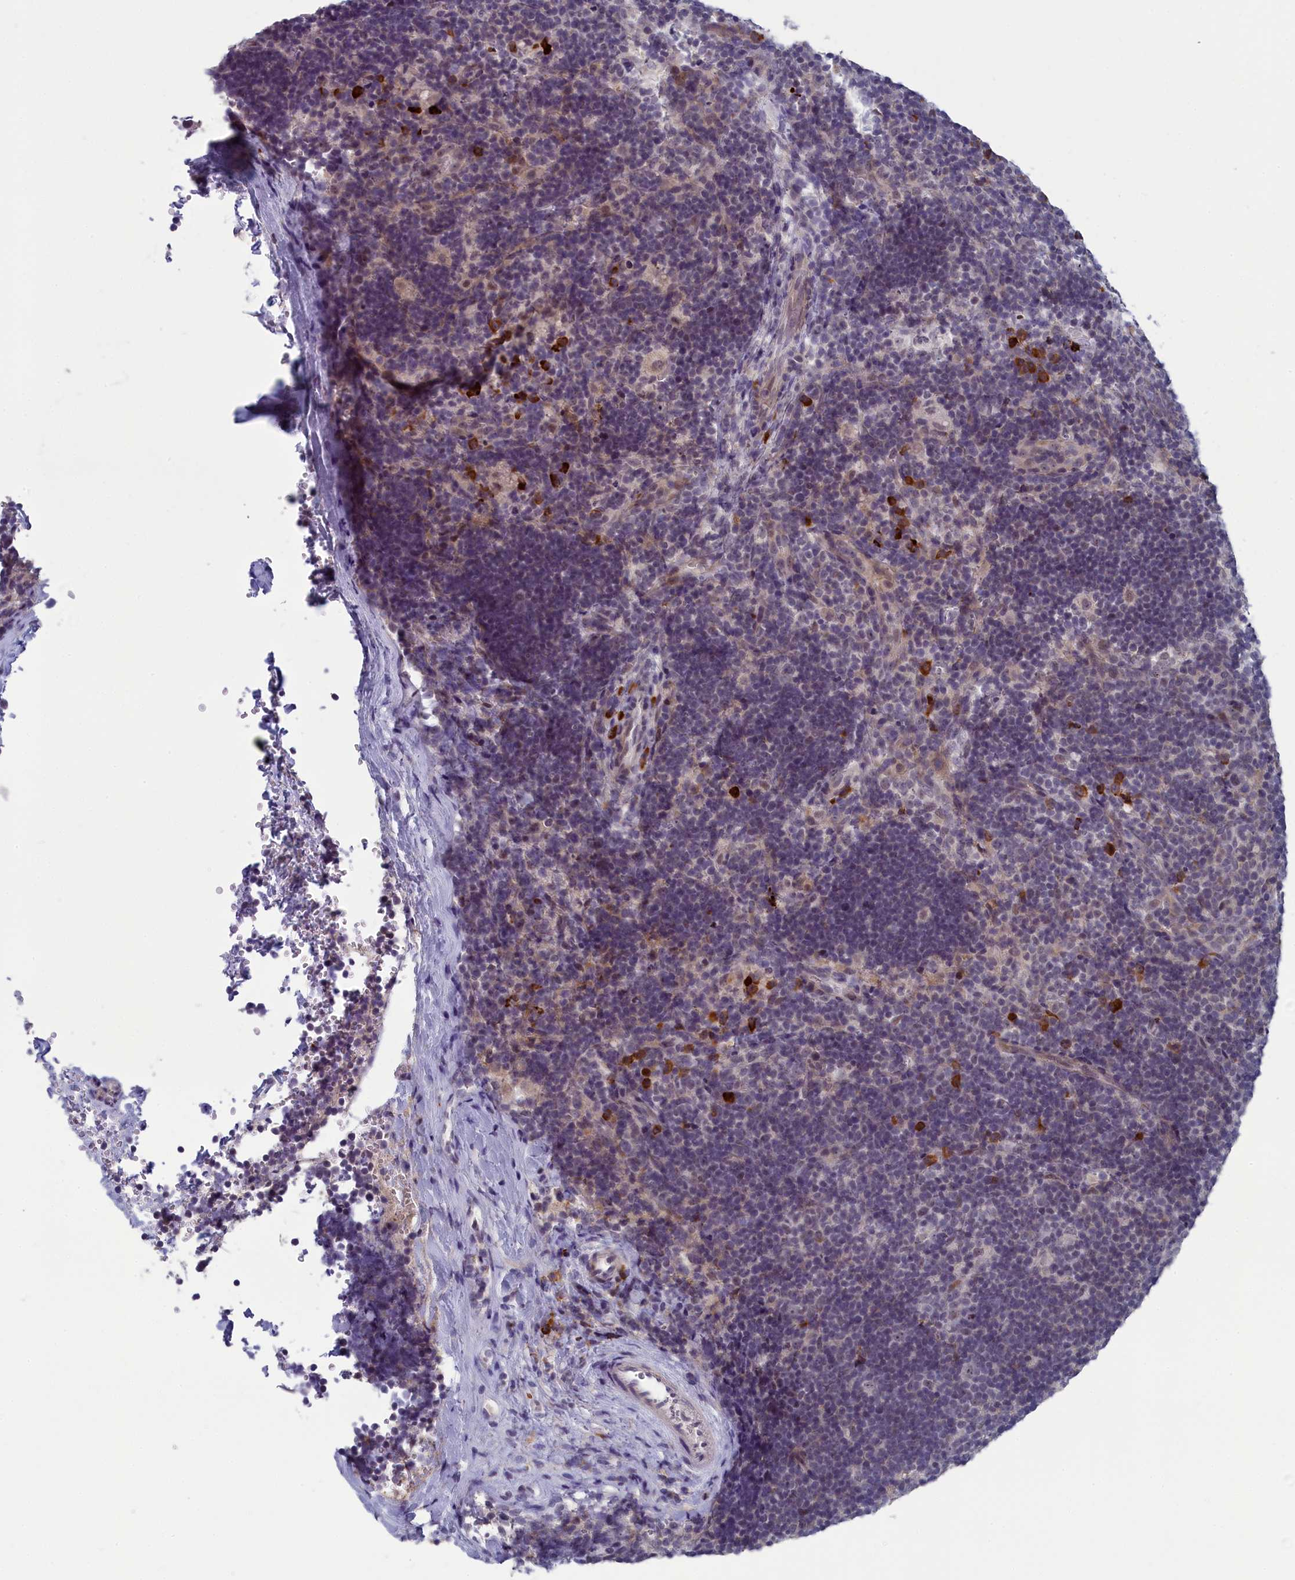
{"staining": {"intensity": "weak", "quantity": "25%-75%", "location": "cytoplasmic/membranous"}, "tissue": "lymphoma", "cell_type": "Tumor cells", "image_type": "cancer", "snomed": [{"axis": "morphology", "description": "Hodgkin's disease, NOS"}, {"axis": "topography", "description": "Lymph node"}], "caption": "Lymphoma stained with a brown dye displays weak cytoplasmic/membranous positive expression in about 25%-75% of tumor cells.", "gene": "CNEP1R1", "patient": {"sex": "female", "age": 57}}